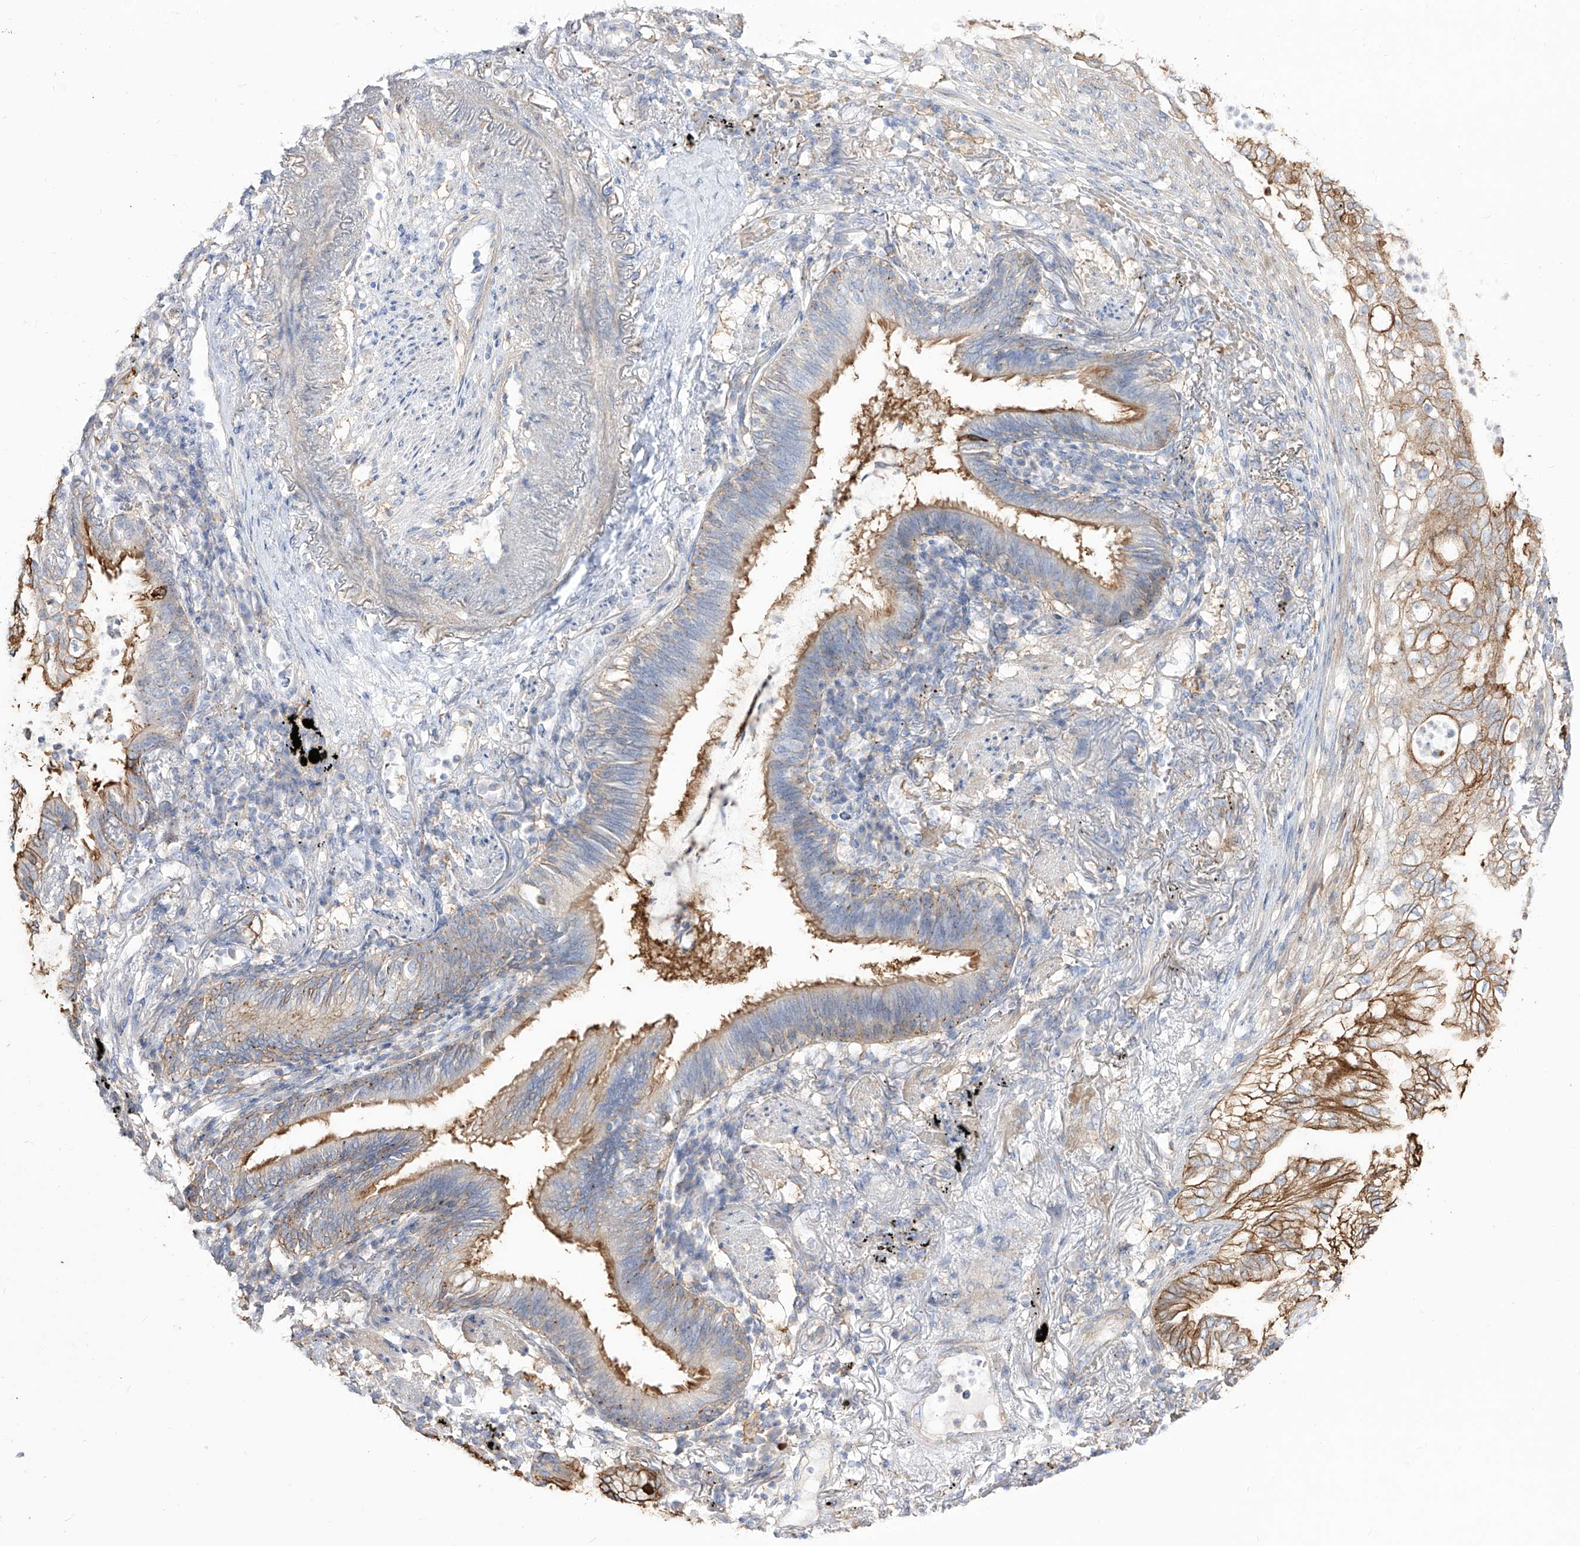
{"staining": {"intensity": "moderate", "quantity": ">75%", "location": "cytoplasmic/membranous"}, "tissue": "lung cancer", "cell_type": "Tumor cells", "image_type": "cancer", "snomed": [{"axis": "morphology", "description": "Adenocarcinoma, NOS"}, {"axis": "topography", "description": "Lung"}], "caption": "Immunohistochemistry (DAB) staining of lung cancer displays moderate cytoplasmic/membranous protein expression in approximately >75% of tumor cells. Nuclei are stained in blue.", "gene": "ZGRF1", "patient": {"sex": "female", "age": 70}}